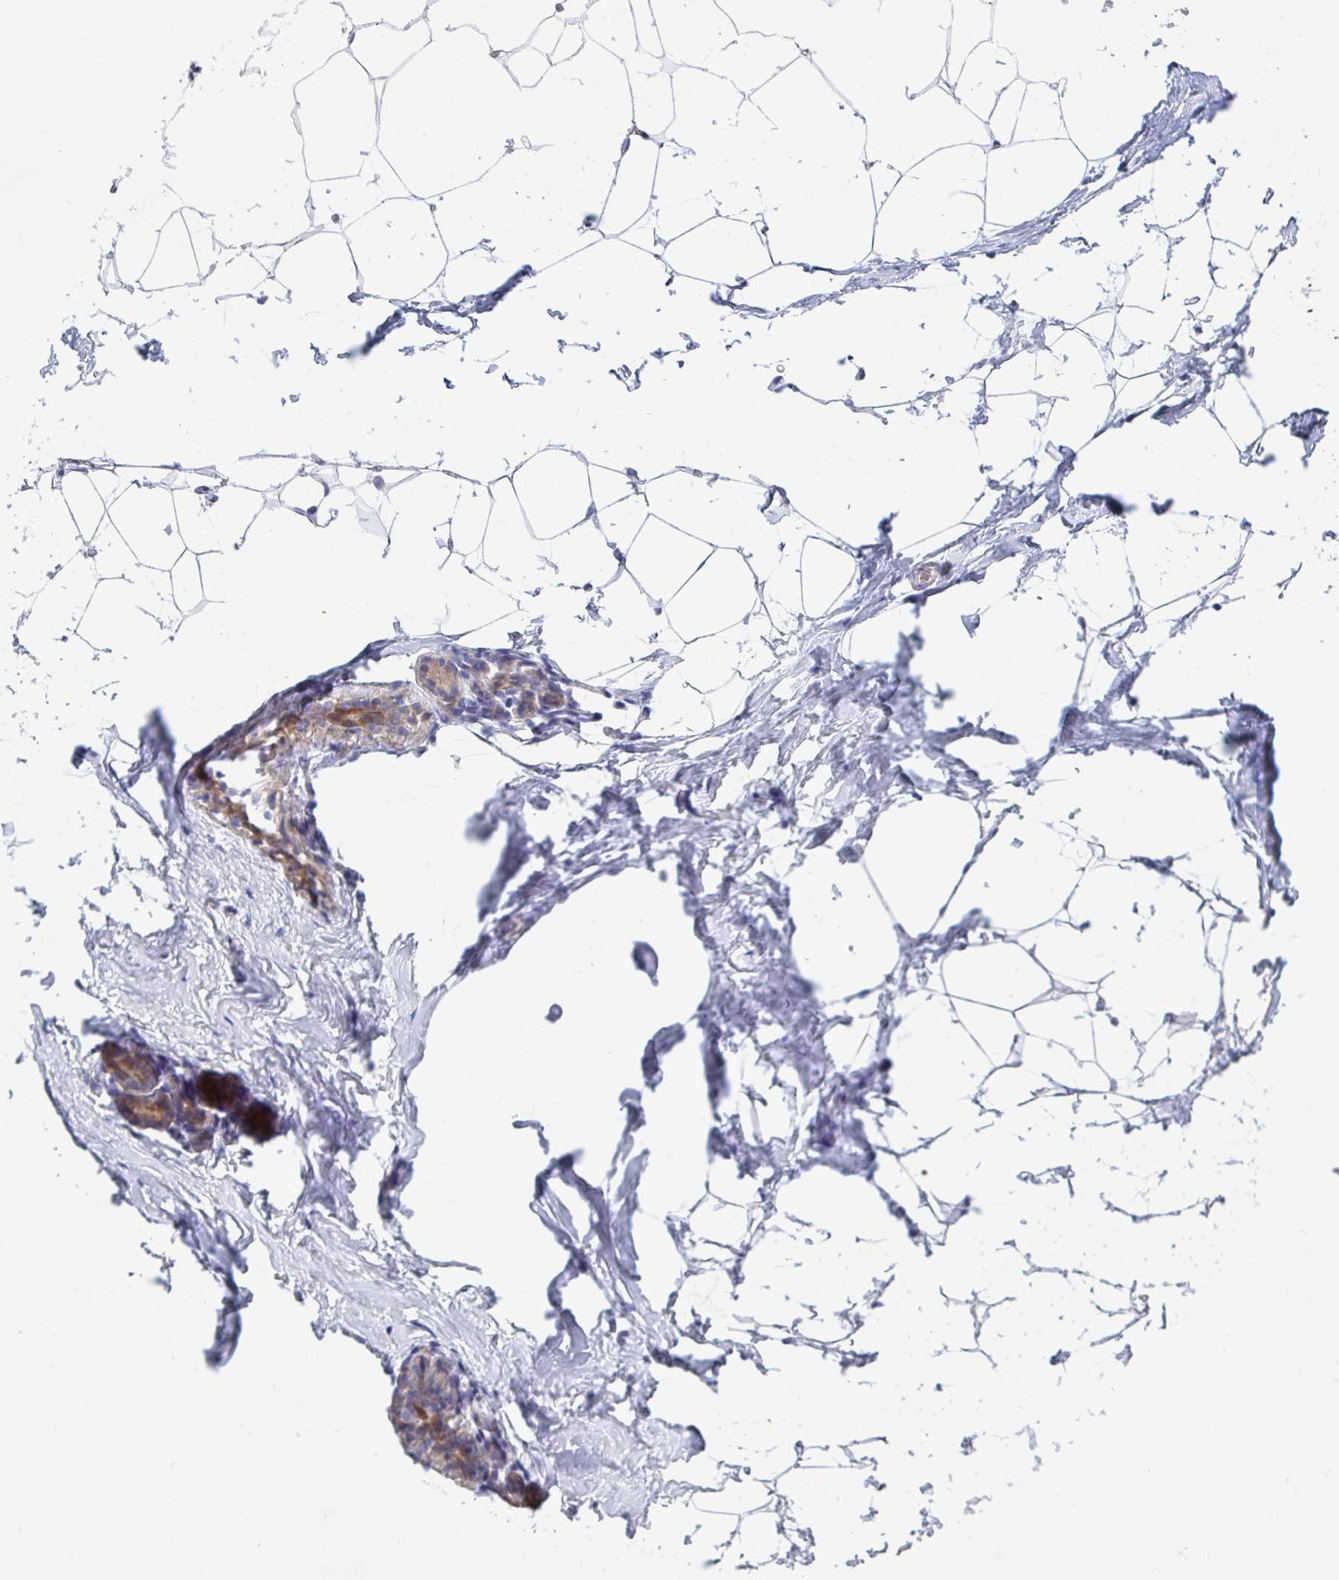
{"staining": {"intensity": "negative", "quantity": "none", "location": "none"}, "tissue": "breast", "cell_type": "Adipocytes", "image_type": "normal", "snomed": [{"axis": "morphology", "description": "Normal tissue, NOS"}, {"axis": "topography", "description": "Breast"}], "caption": "This micrograph is of unremarkable breast stained with IHC to label a protein in brown with the nuclei are counter-stained blue. There is no staining in adipocytes.", "gene": "P2RX3", "patient": {"sex": "female", "age": 32}}